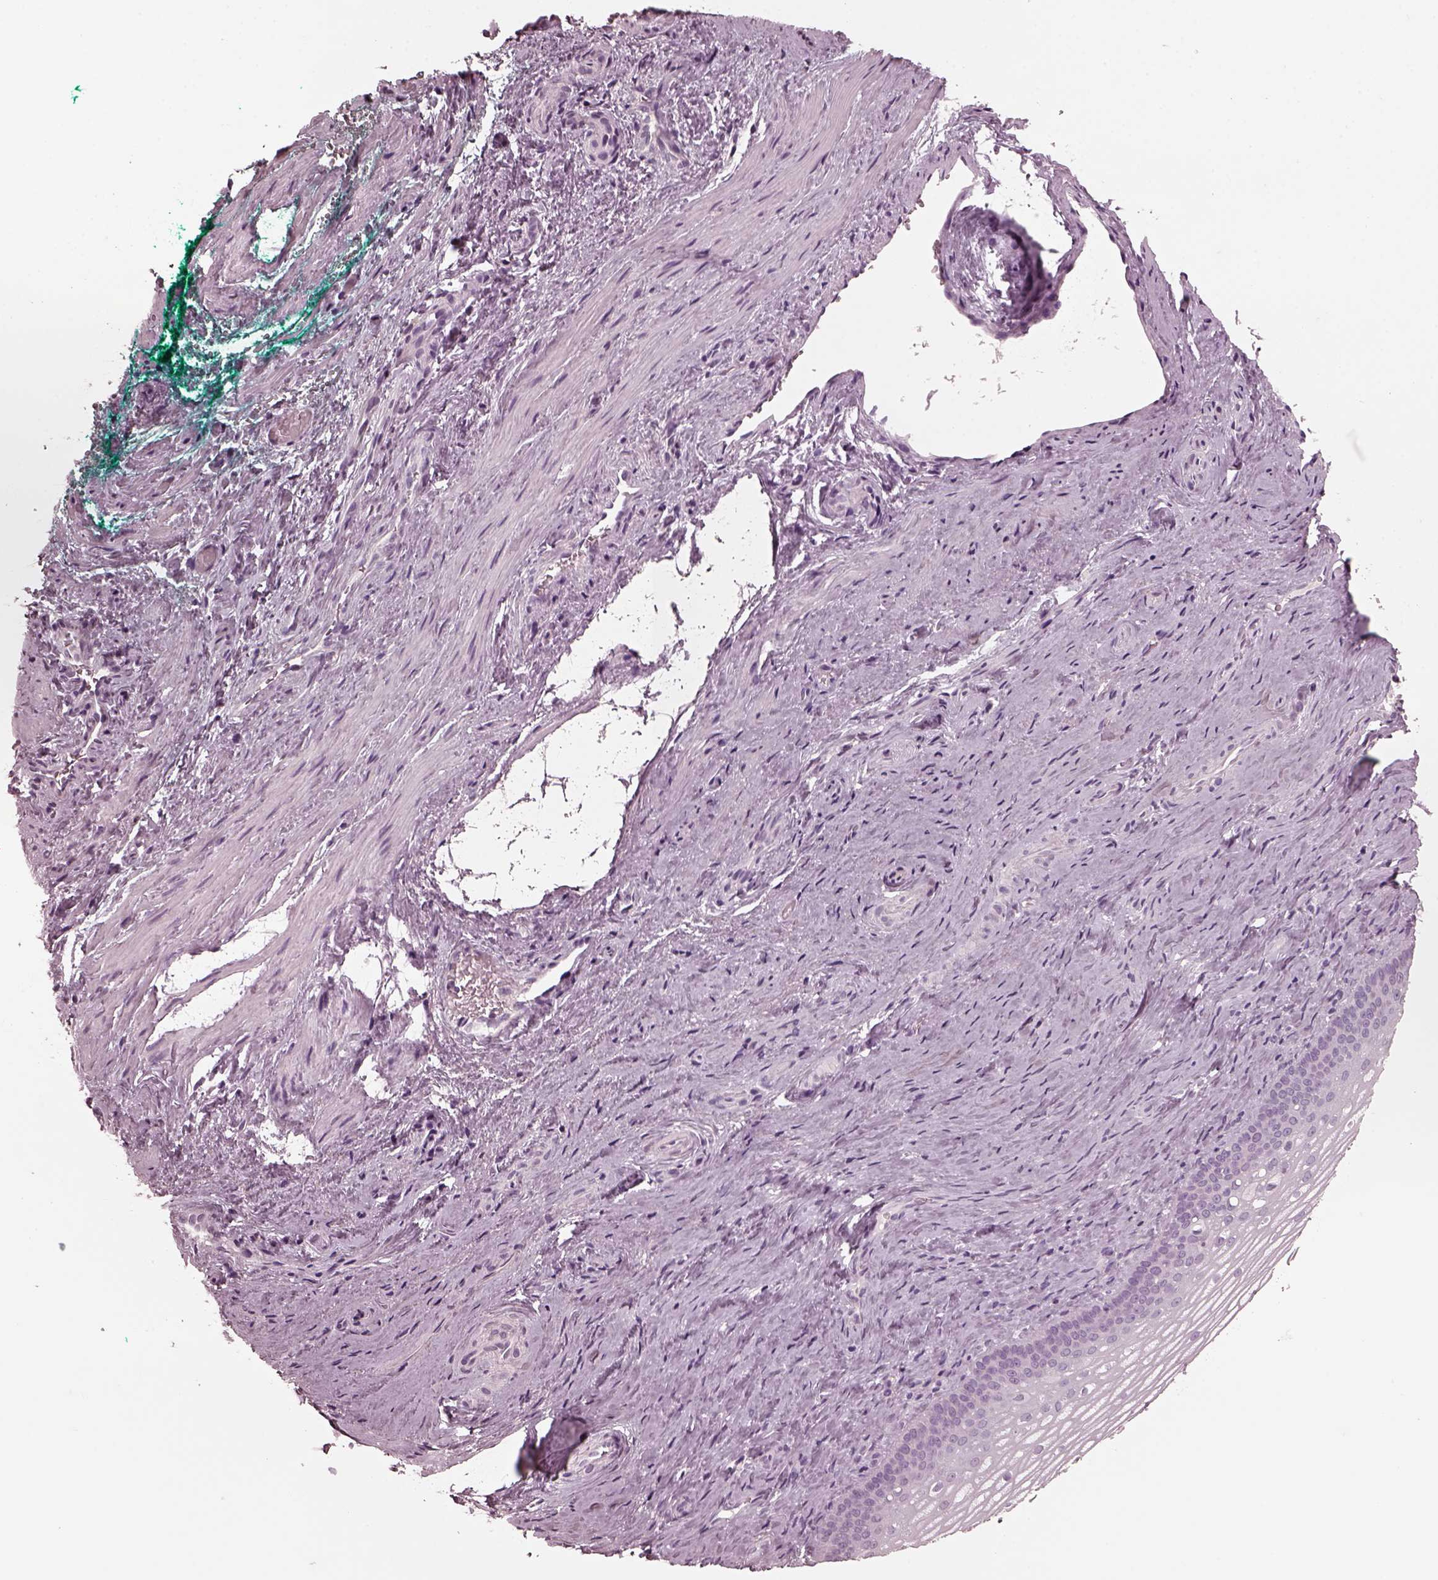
{"staining": {"intensity": "negative", "quantity": "none", "location": "none"}, "tissue": "vagina", "cell_type": "Squamous epithelial cells", "image_type": "normal", "snomed": [{"axis": "morphology", "description": "Normal tissue, NOS"}, {"axis": "topography", "description": "Vagina"}], "caption": "Immunohistochemistry (IHC) of benign human vagina shows no expression in squamous epithelial cells.", "gene": "CGA", "patient": {"sex": "female", "age": 44}}